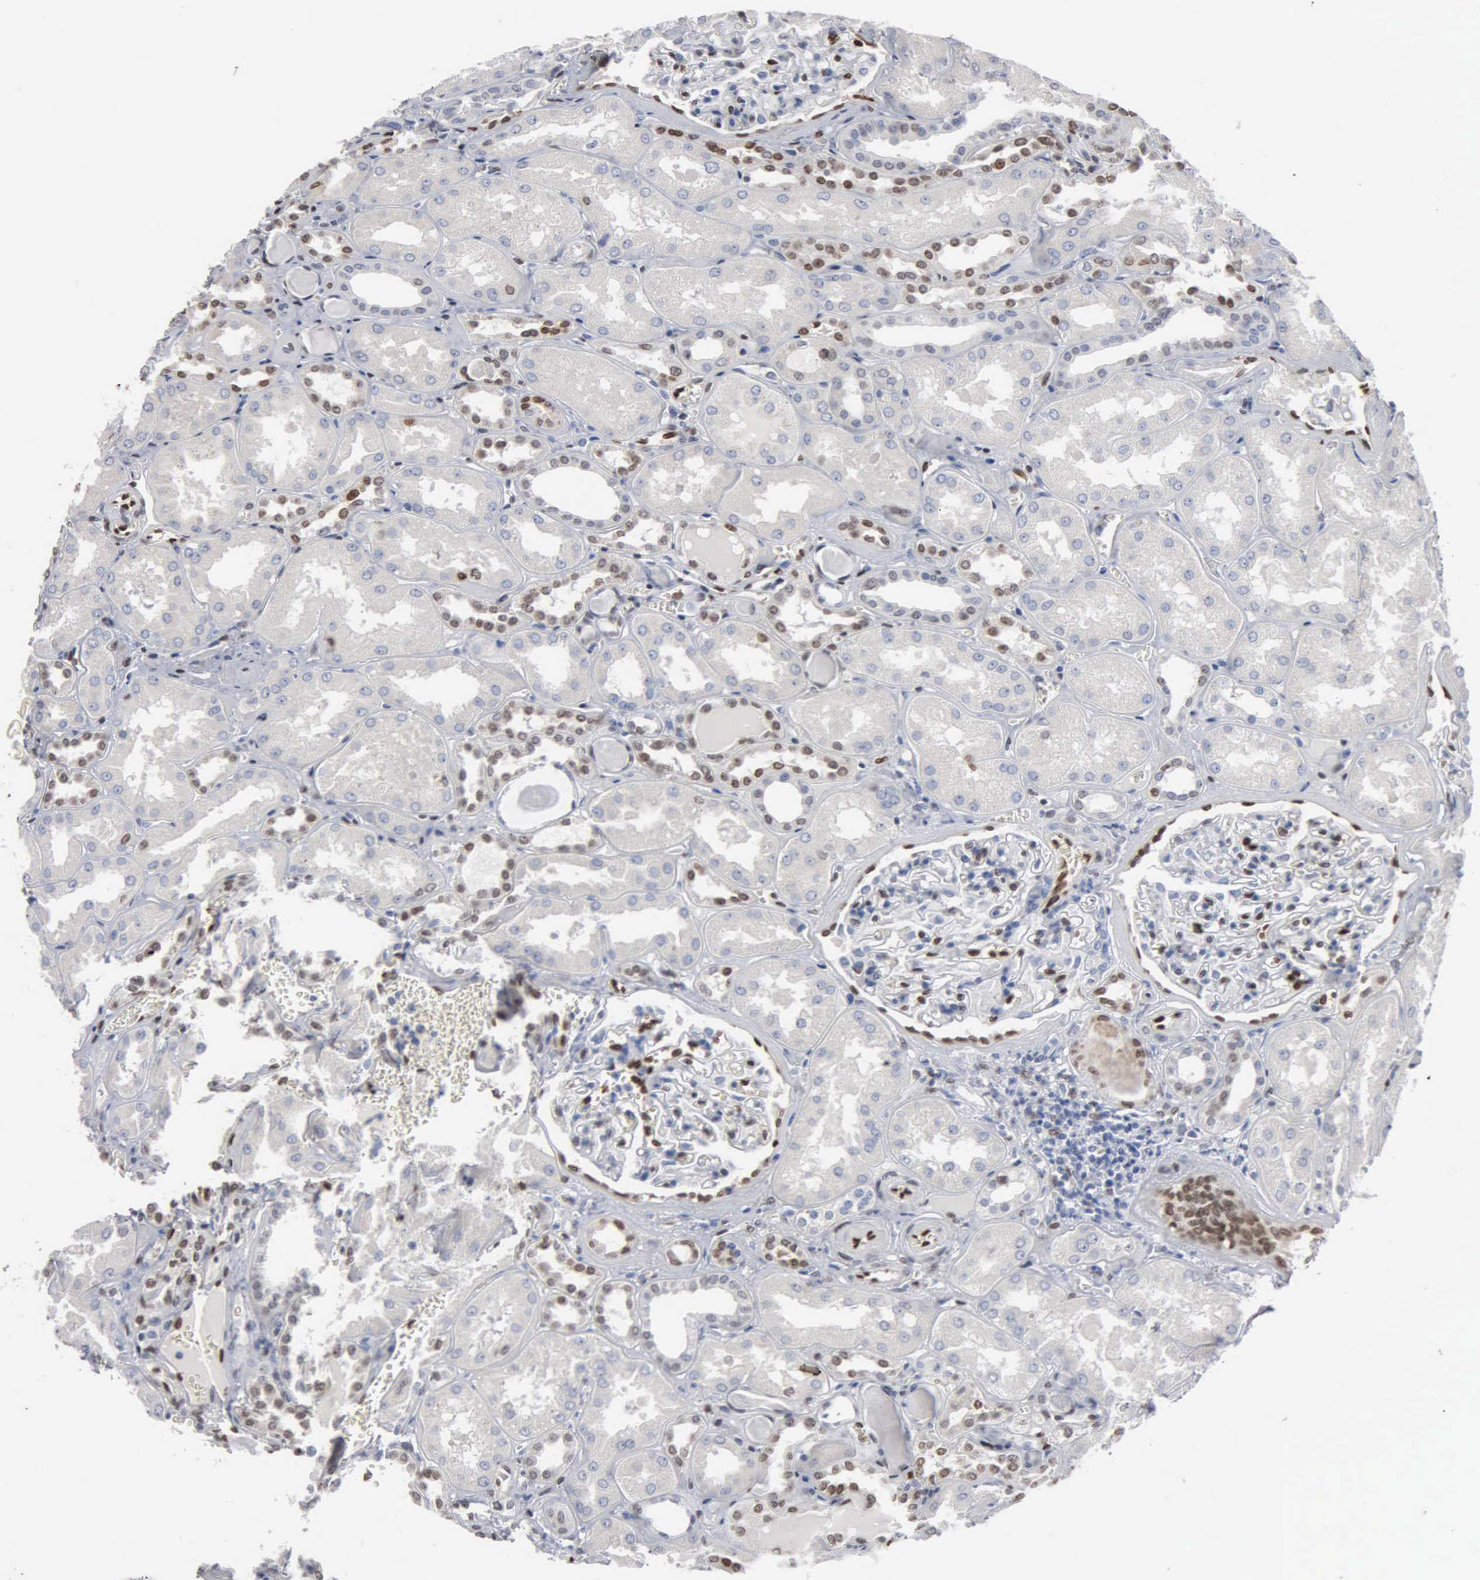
{"staining": {"intensity": "strong", "quantity": "<25%", "location": "nuclear"}, "tissue": "kidney", "cell_type": "Cells in glomeruli", "image_type": "normal", "snomed": [{"axis": "morphology", "description": "Normal tissue, NOS"}, {"axis": "topography", "description": "Kidney"}], "caption": "Immunohistochemistry staining of unremarkable kidney, which displays medium levels of strong nuclear expression in approximately <25% of cells in glomeruli indicating strong nuclear protein staining. The staining was performed using DAB (3,3'-diaminobenzidine) (brown) for protein detection and nuclei were counterstained in hematoxylin (blue).", "gene": "FGF2", "patient": {"sex": "male", "age": 61}}